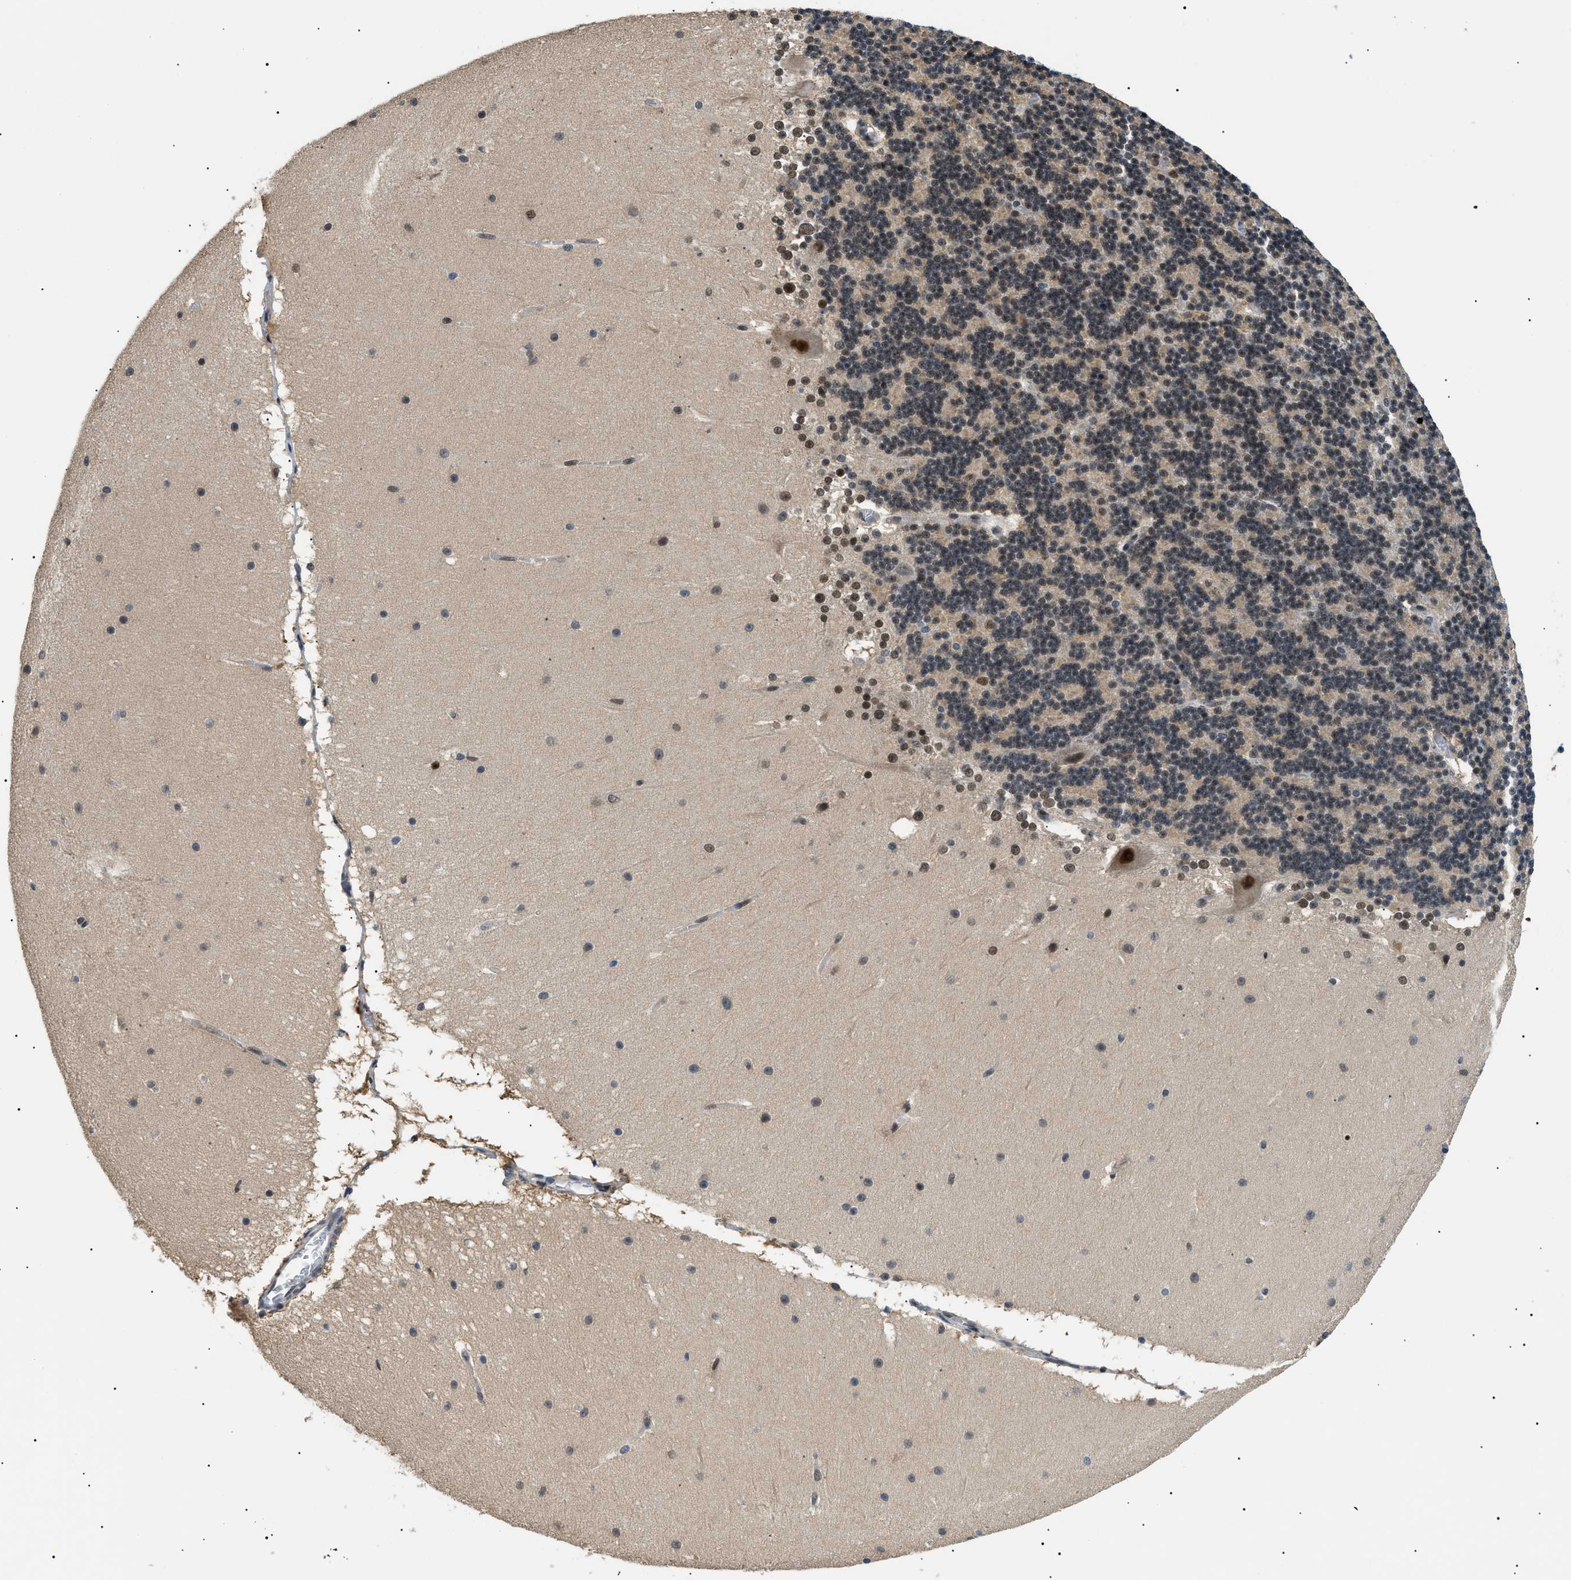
{"staining": {"intensity": "moderate", "quantity": "<25%", "location": "nuclear"}, "tissue": "cerebellum", "cell_type": "Cells in granular layer", "image_type": "normal", "snomed": [{"axis": "morphology", "description": "Normal tissue, NOS"}, {"axis": "topography", "description": "Cerebellum"}], "caption": "Cells in granular layer display moderate nuclear positivity in about <25% of cells in unremarkable cerebellum. The staining was performed using DAB (3,3'-diaminobenzidine) to visualize the protein expression in brown, while the nuclei were stained in blue with hematoxylin (Magnification: 20x).", "gene": "RBM15", "patient": {"sex": "female", "age": 19}}